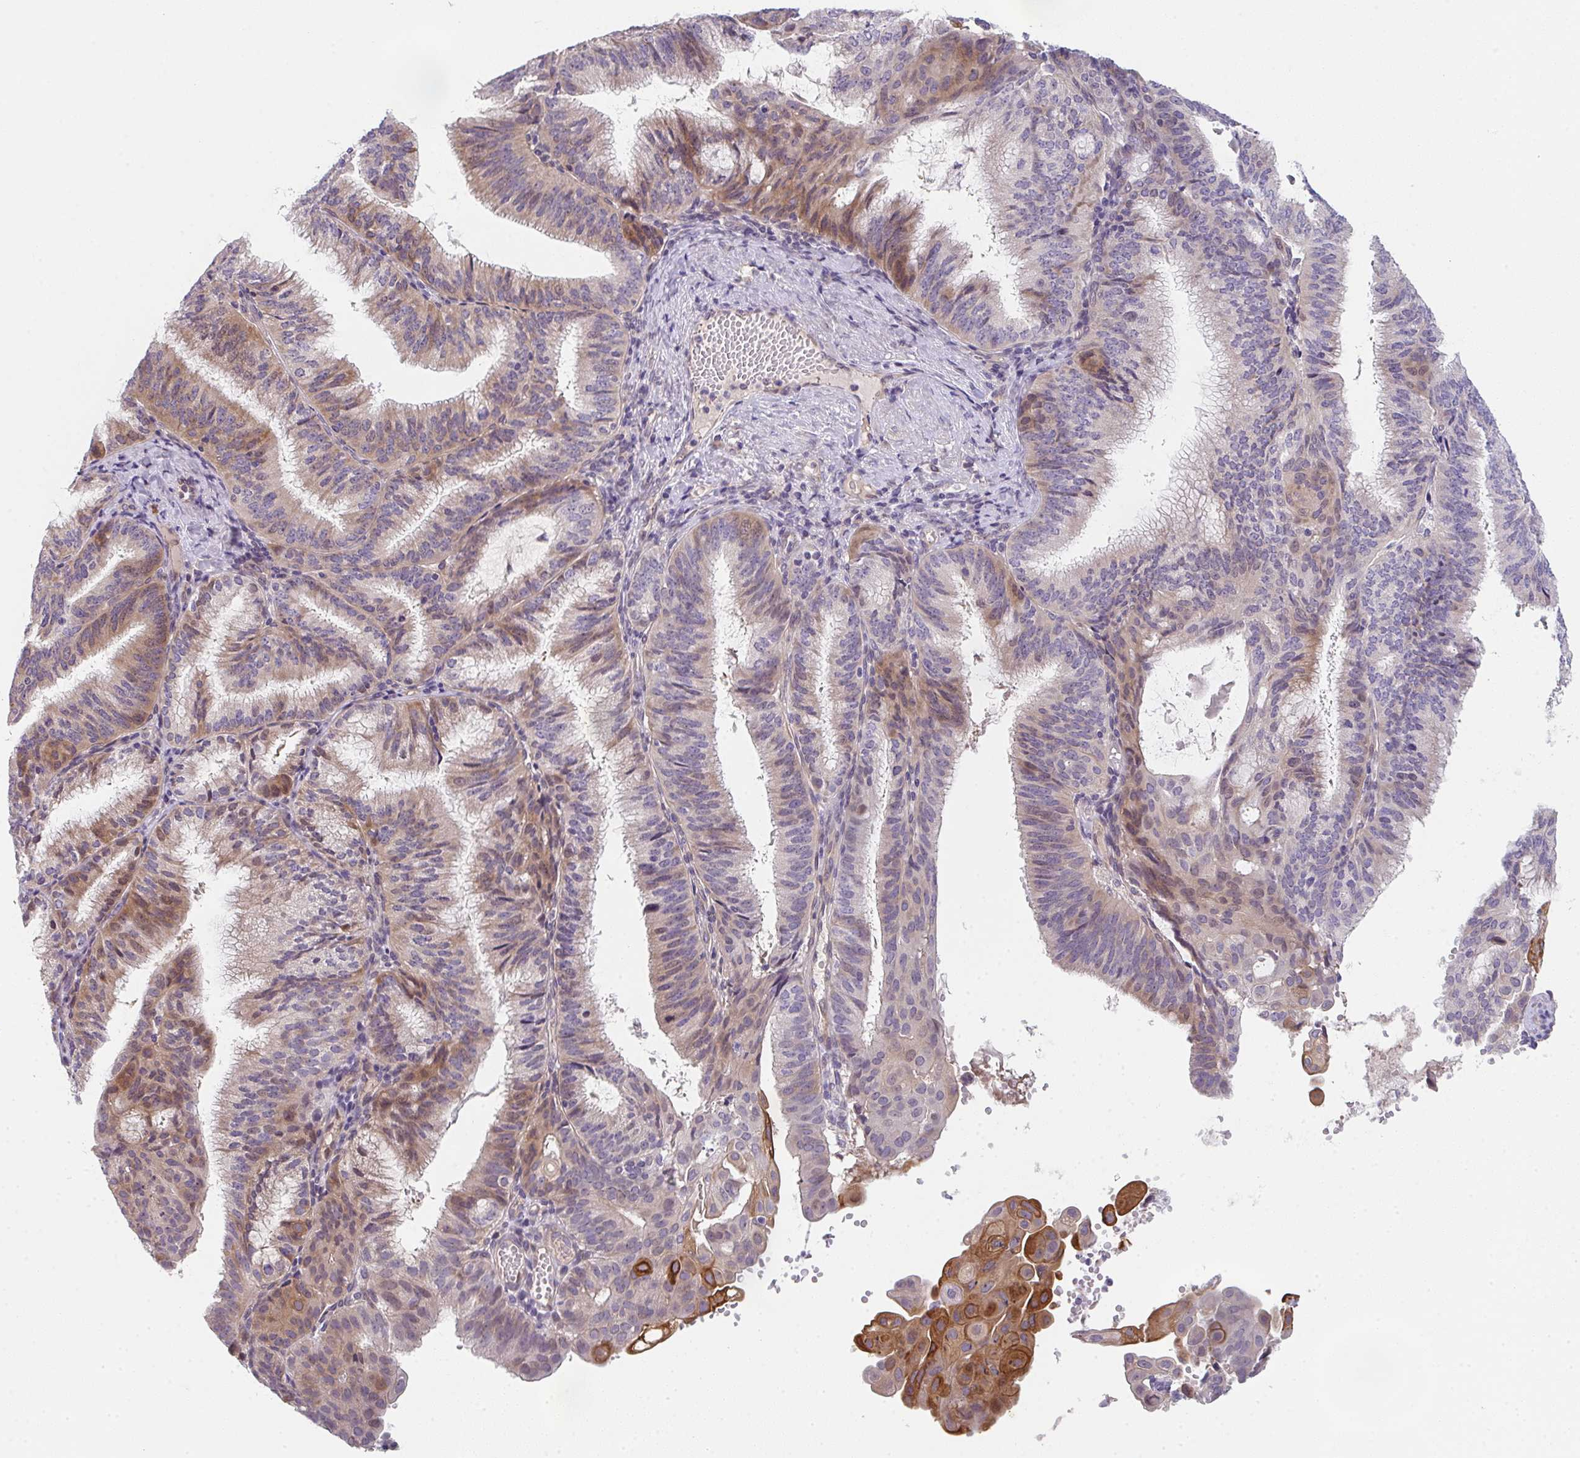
{"staining": {"intensity": "moderate", "quantity": "25%-75%", "location": "cytoplasmic/membranous,nuclear"}, "tissue": "endometrial cancer", "cell_type": "Tumor cells", "image_type": "cancer", "snomed": [{"axis": "morphology", "description": "Adenocarcinoma, NOS"}, {"axis": "topography", "description": "Endometrium"}], "caption": "Protein staining demonstrates moderate cytoplasmic/membranous and nuclear positivity in approximately 25%-75% of tumor cells in adenocarcinoma (endometrial).", "gene": "TNFRSF10A", "patient": {"sex": "female", "age": 49}}